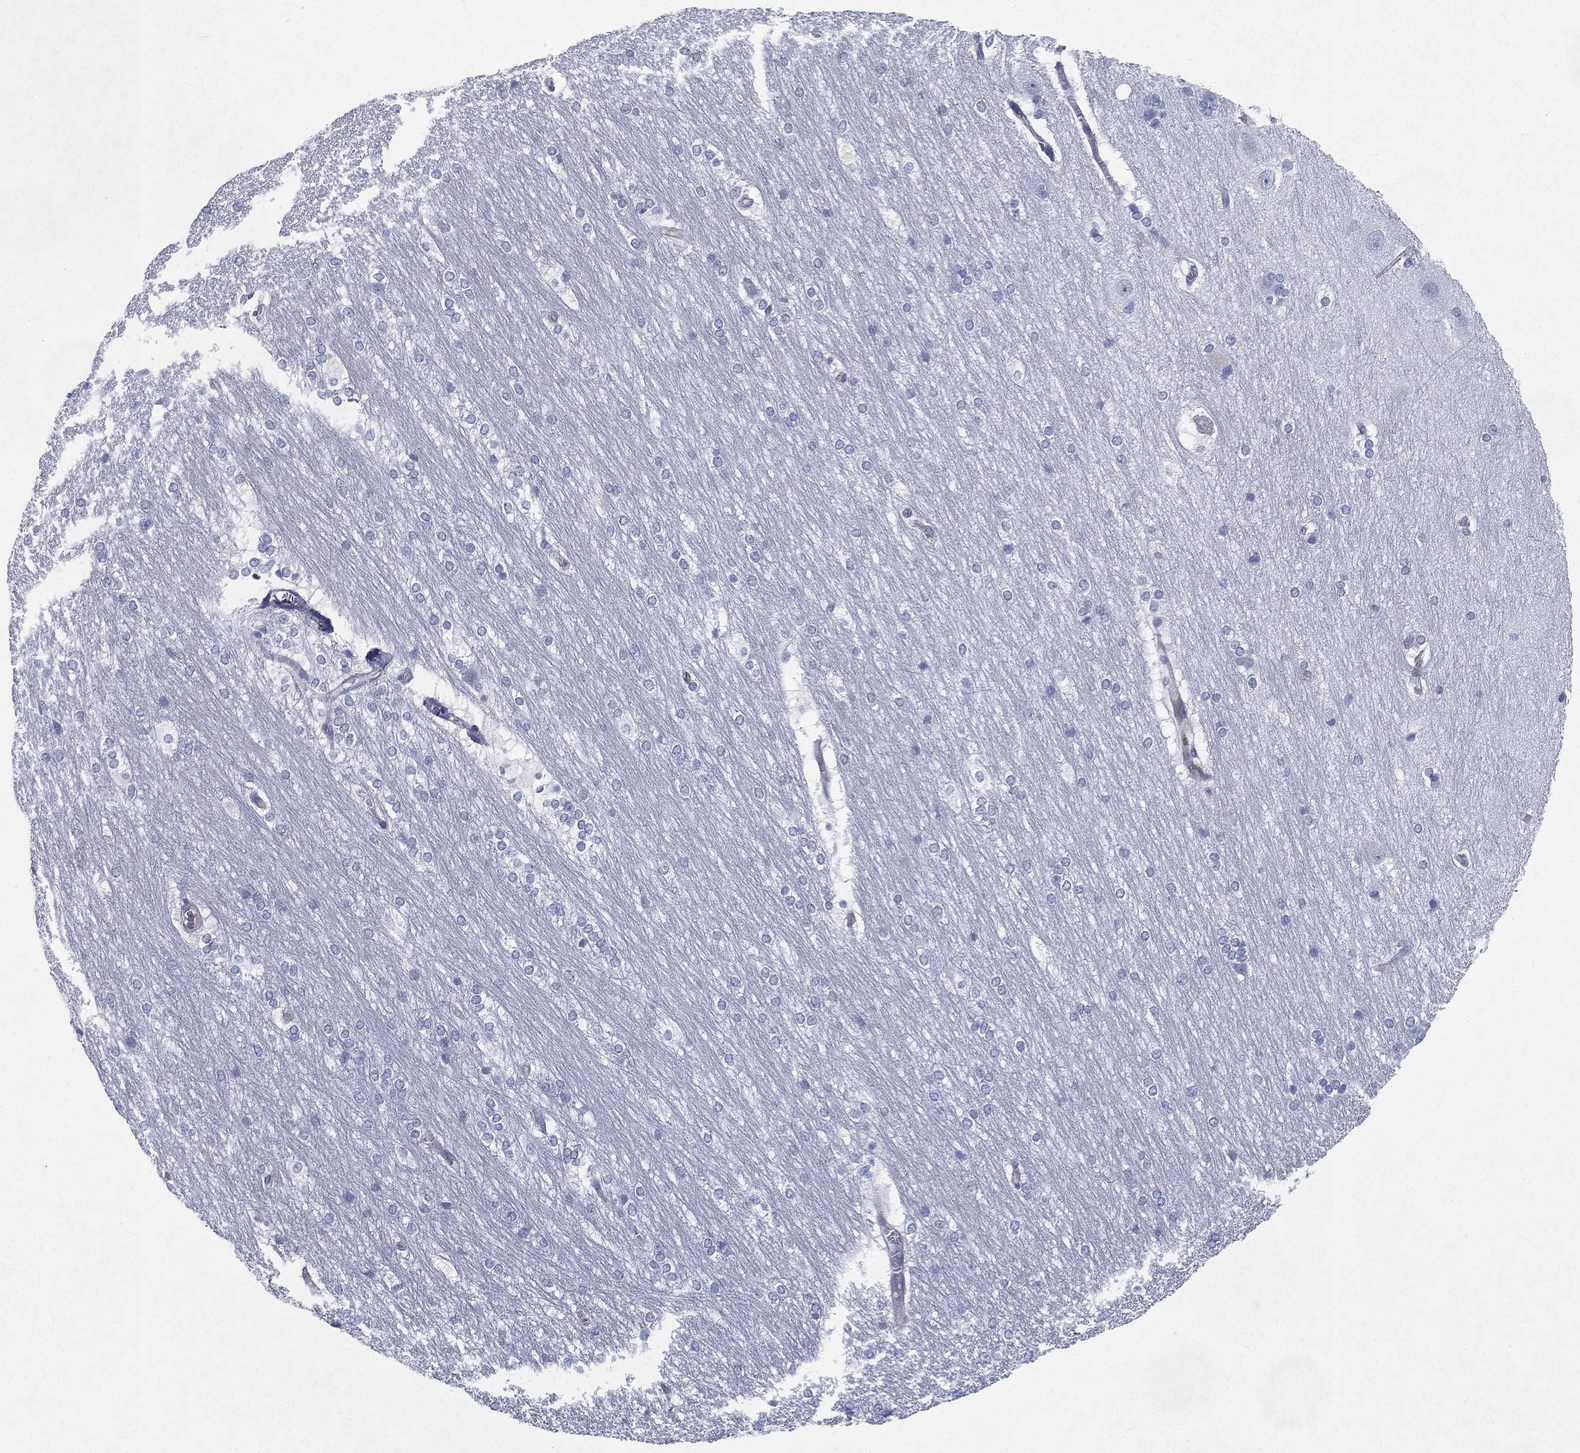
{"staining": {"intensity": "negative", "quantity": "none", "location": "none"}, "tissue": "hippocampus", "cell_type": "Glial cells", "image_type": "normal", "snomed": [{"axis": "morphology", "description": "Normal tissue, NOS"}, {"axis": "topography", "description": "Cerebral cortex"}, {"axis": "topography", "description": "Hippocampus"}], "caption": "A micrograph of hippocampus stained for a protein shows no brown staining in glial cells.", "gene": "RGS13", "patient": {"sex": "female", "age": 19}}